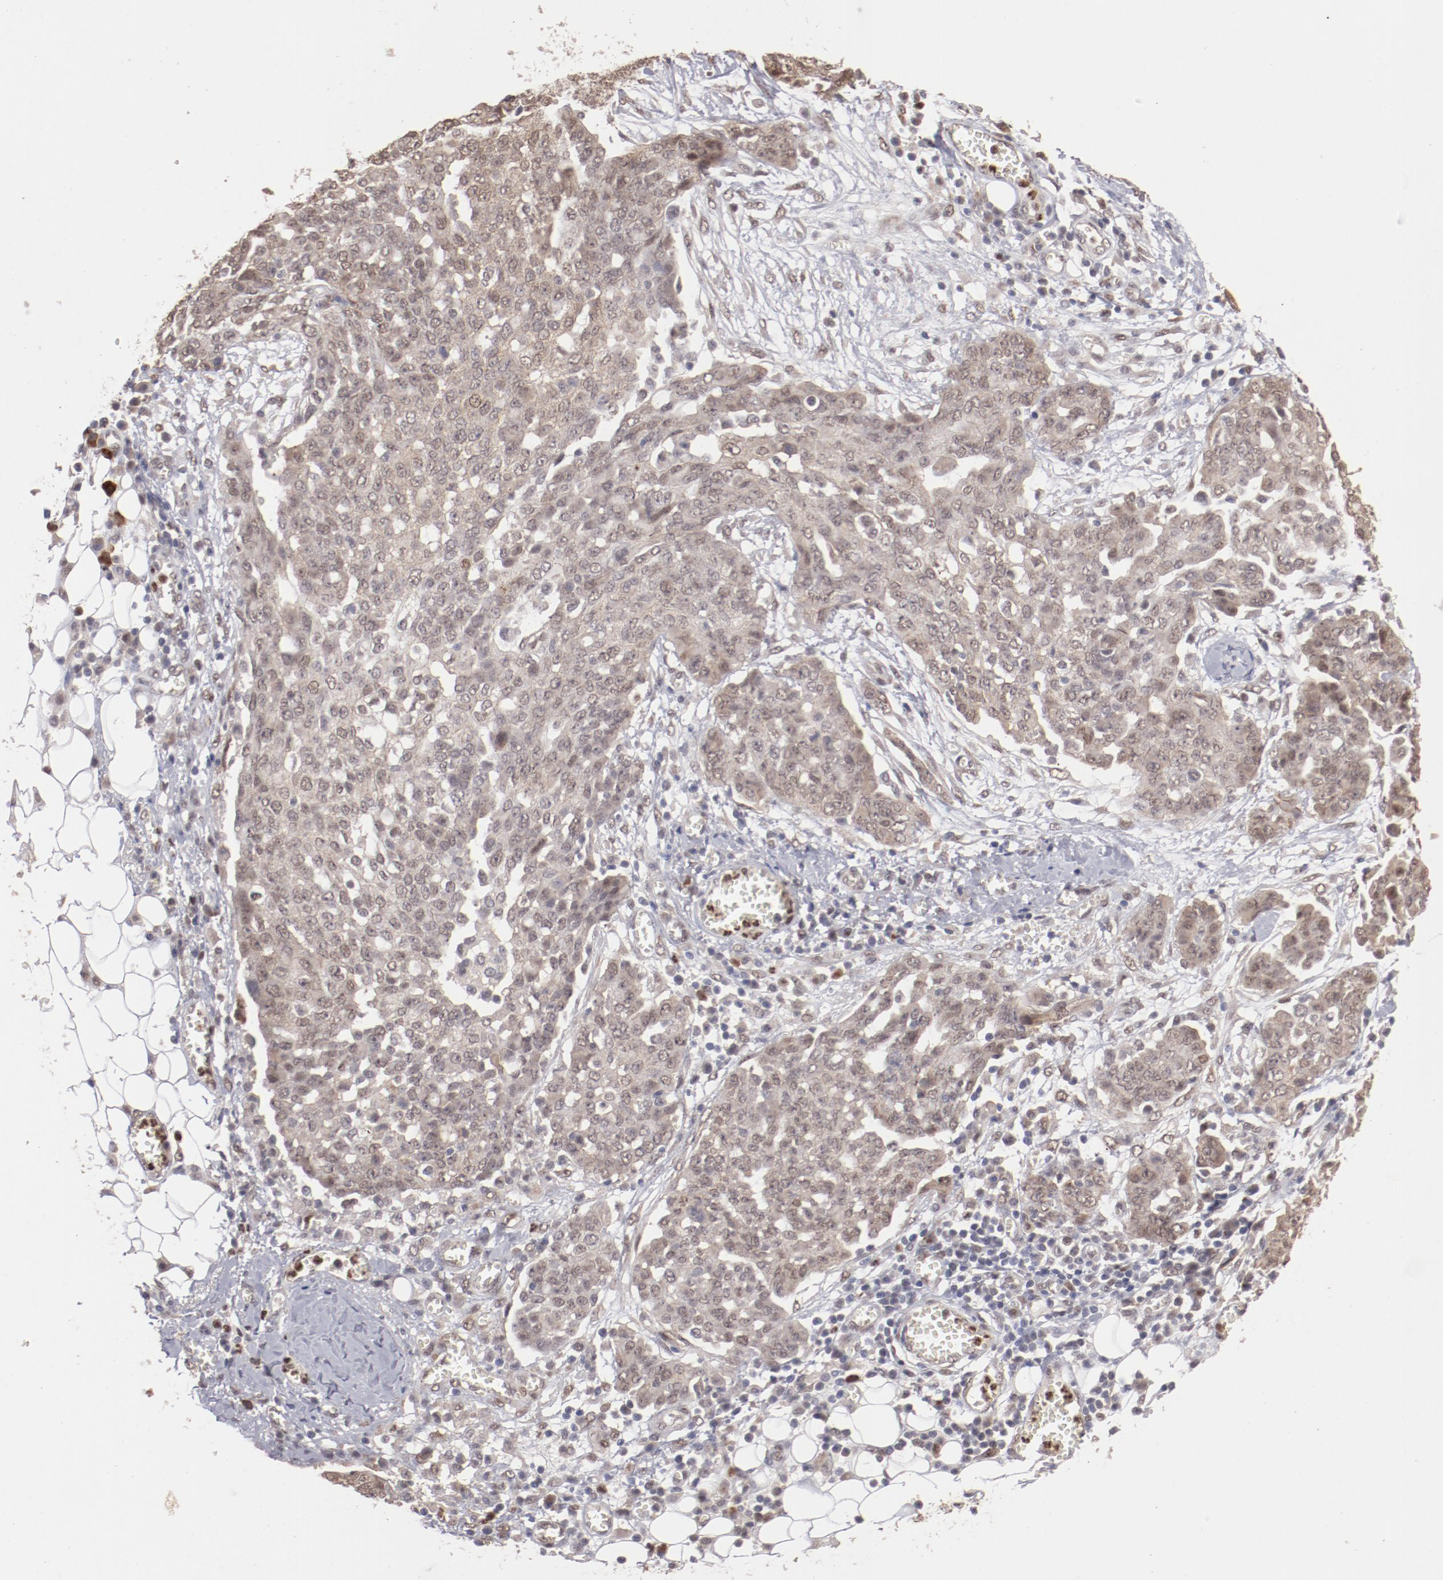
{"staining": {"intensity": "weak", "quantity": ">75%", "location": "cytoplasmic/membranous"}, "tissue": "ovarian cancer", "cell_type": "Tumor cells", "image_type": "cancer", "snomed": [{"axis": "morphology", "description": "Cystadenocarcinoma, serous, NOS"}, {"axis": "topography", "description": "Soft tissue"}, {"axis": "topography", "description": "Ovary"}], "caption": "A high-resolution photomicrograph shows IHC staining of ovarian cancer, which exhibits weak cytoplasmic/membranous positivity in about >75% of tumor cells. (DAB (3,3'-diaminobenzidine) = brown stain, brightfield microscopy at high magnification).", "gene": "NFE2", "patient": {"sex": "female", "age": 57}}